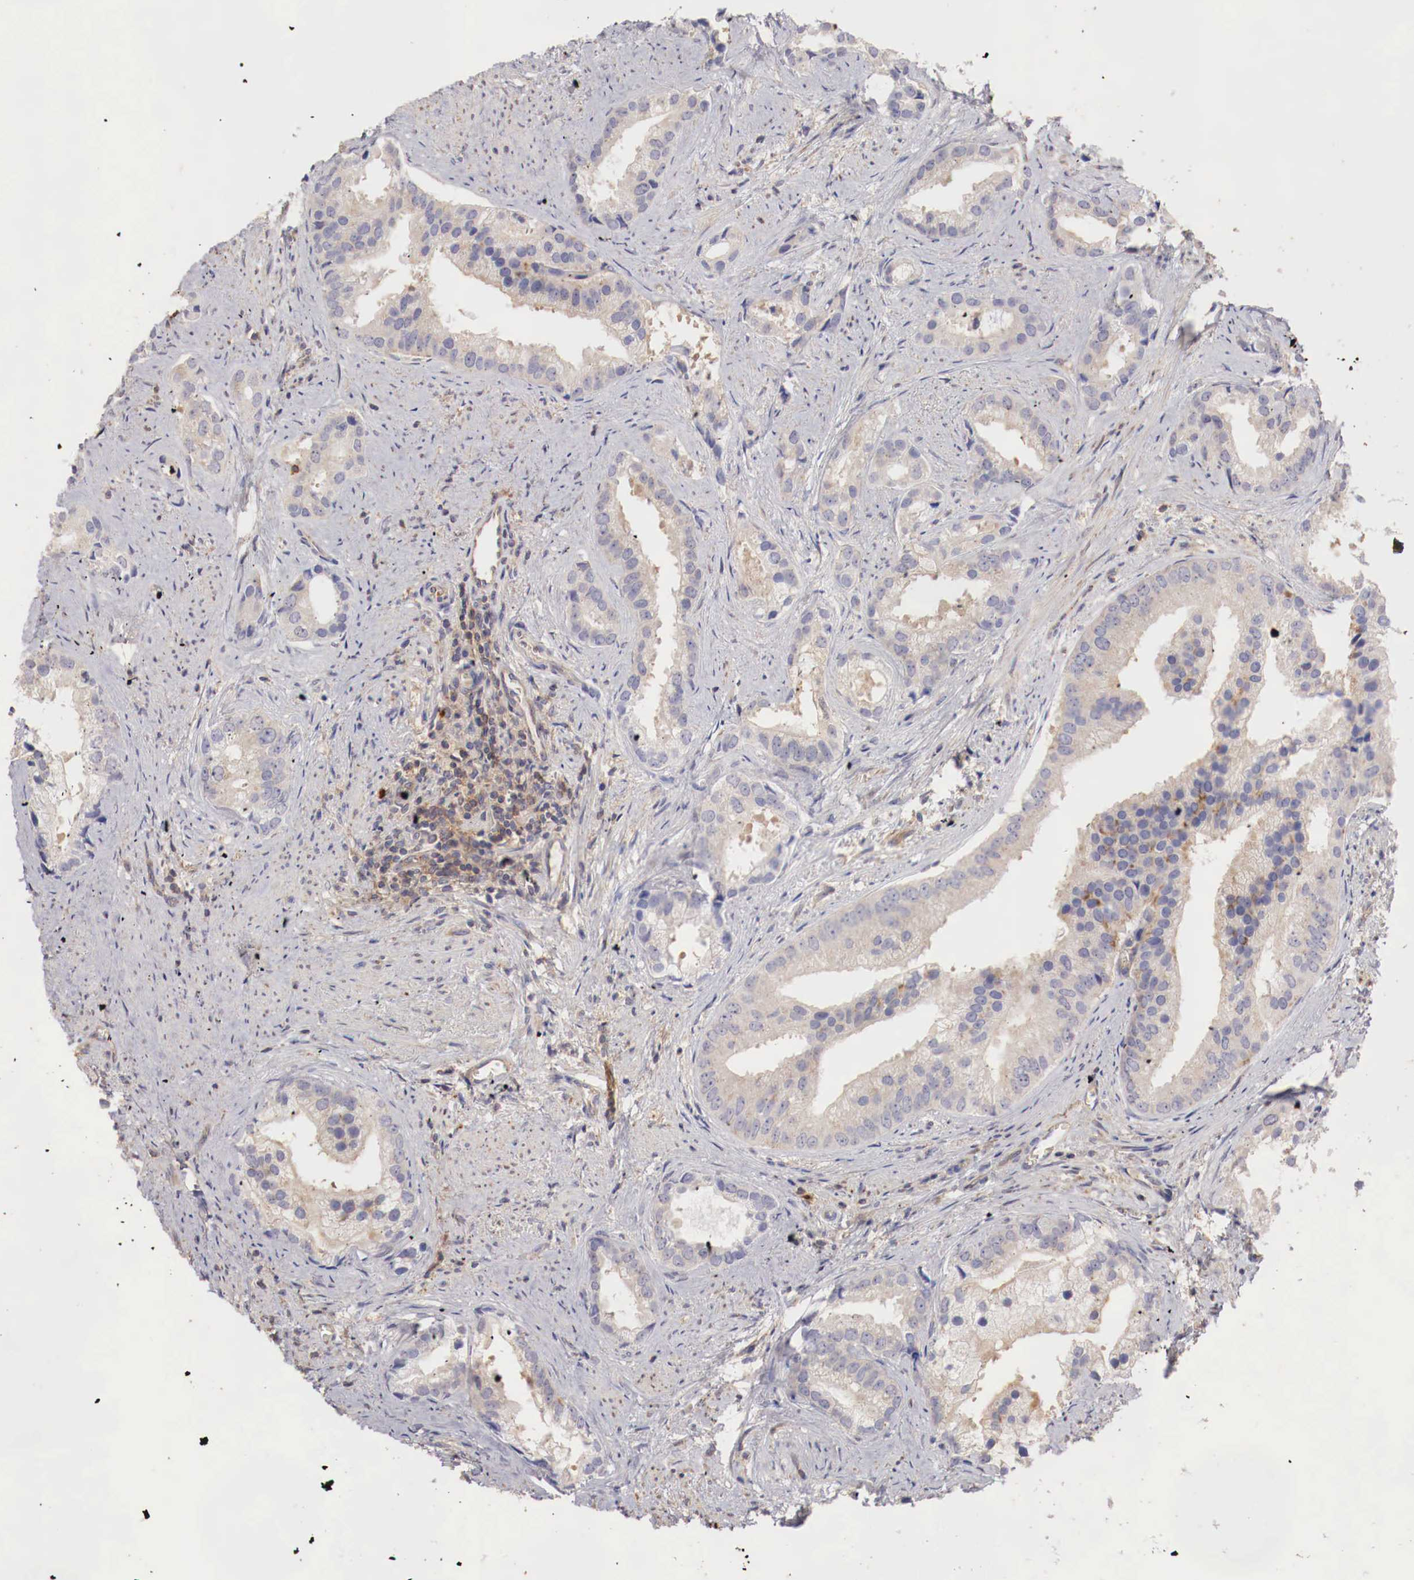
{"staining": {"intensity": "weak", "quantity": "25%-75%", "location": "cytoplasmic/membranous"}, "tissue": "prostate cancer", "cell_type": "Tumor cells", "image_type": "cancer", "snomed": [{"axis": "morphology", "description": "Adenocarcinoma, Medium grade"}, {"axis": "topography", "description": "Prostate"}], "caption": "Brown immunohistochemical staining in medium-grade adenocarcinoma (prostate) shows weak cytoplasmic/membranous expression in approximately 25%-75% of tumor cells.", "gene": "PITPNA", "patient": {"sex": "male", "age": 65}}